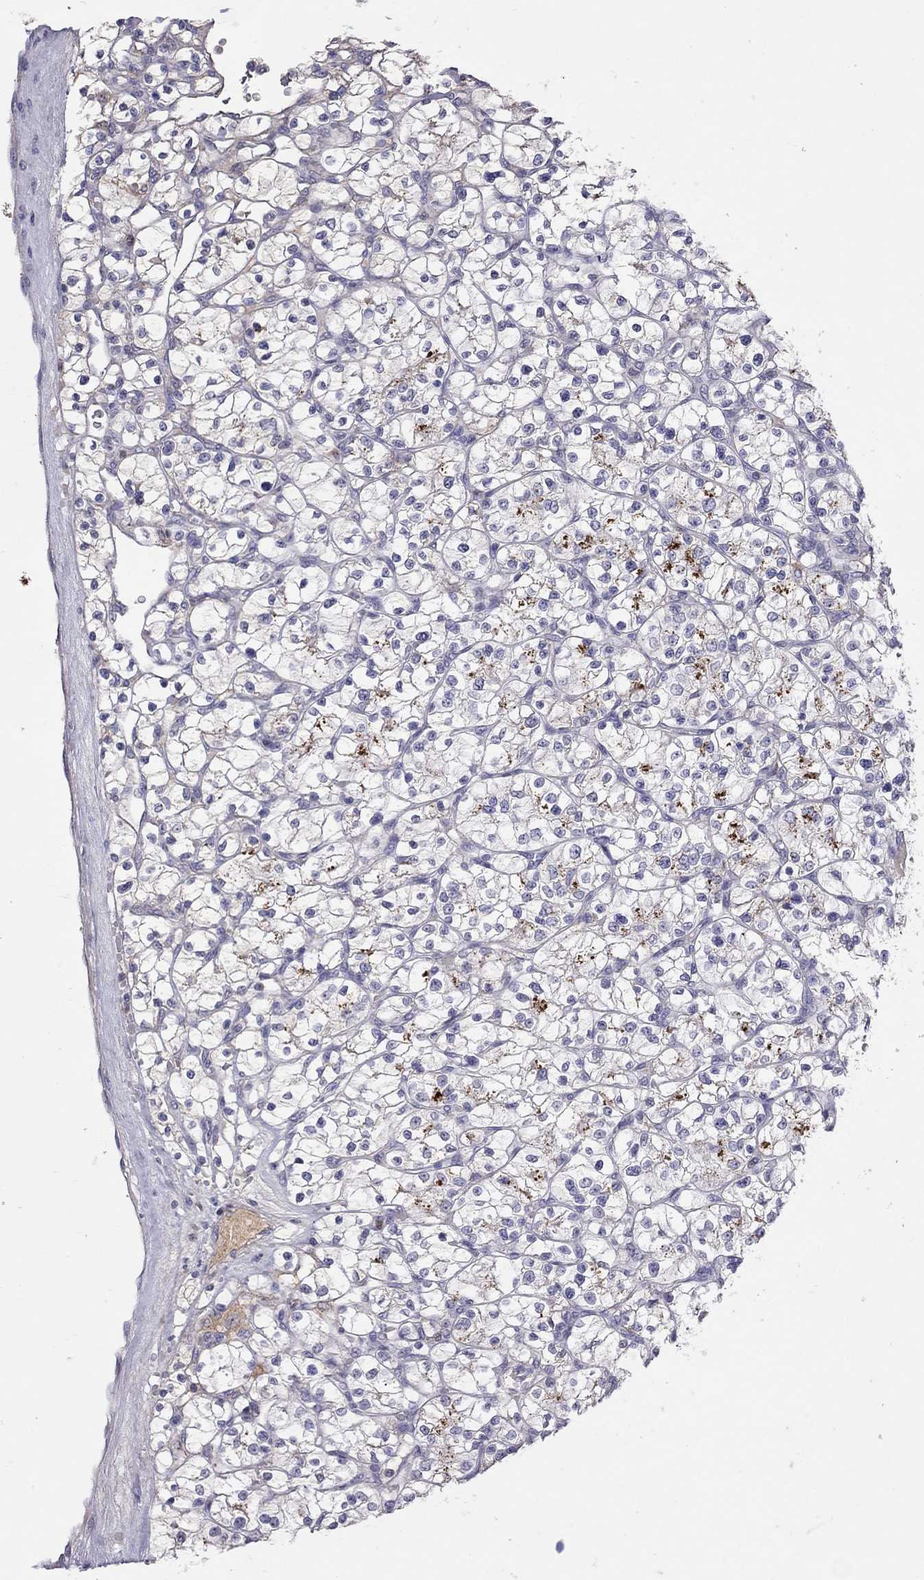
{"staining": {"intensity": "negative", "quantity": "none", "location": "none"}, "tissue": "renal cancer", "cell_type": "Tumor cells", "image_type": "cancer", "snomed": [{"axis": "morphology", "description": "Adenocarcinoma, NOS"}, {"axis": "topography", "description": "Kidney"}], "caption": "Protein analysis of renal cancer (adenocarcinoma) shows no significant staining in tumor cells. (Brightfield microscopy of DAB (3,3'-diaminobenzidine) immunohistochemistry (IHC) at high magnification).", "gene": "SERPINA3", "patient": {"sex": "female", "age": 64}}